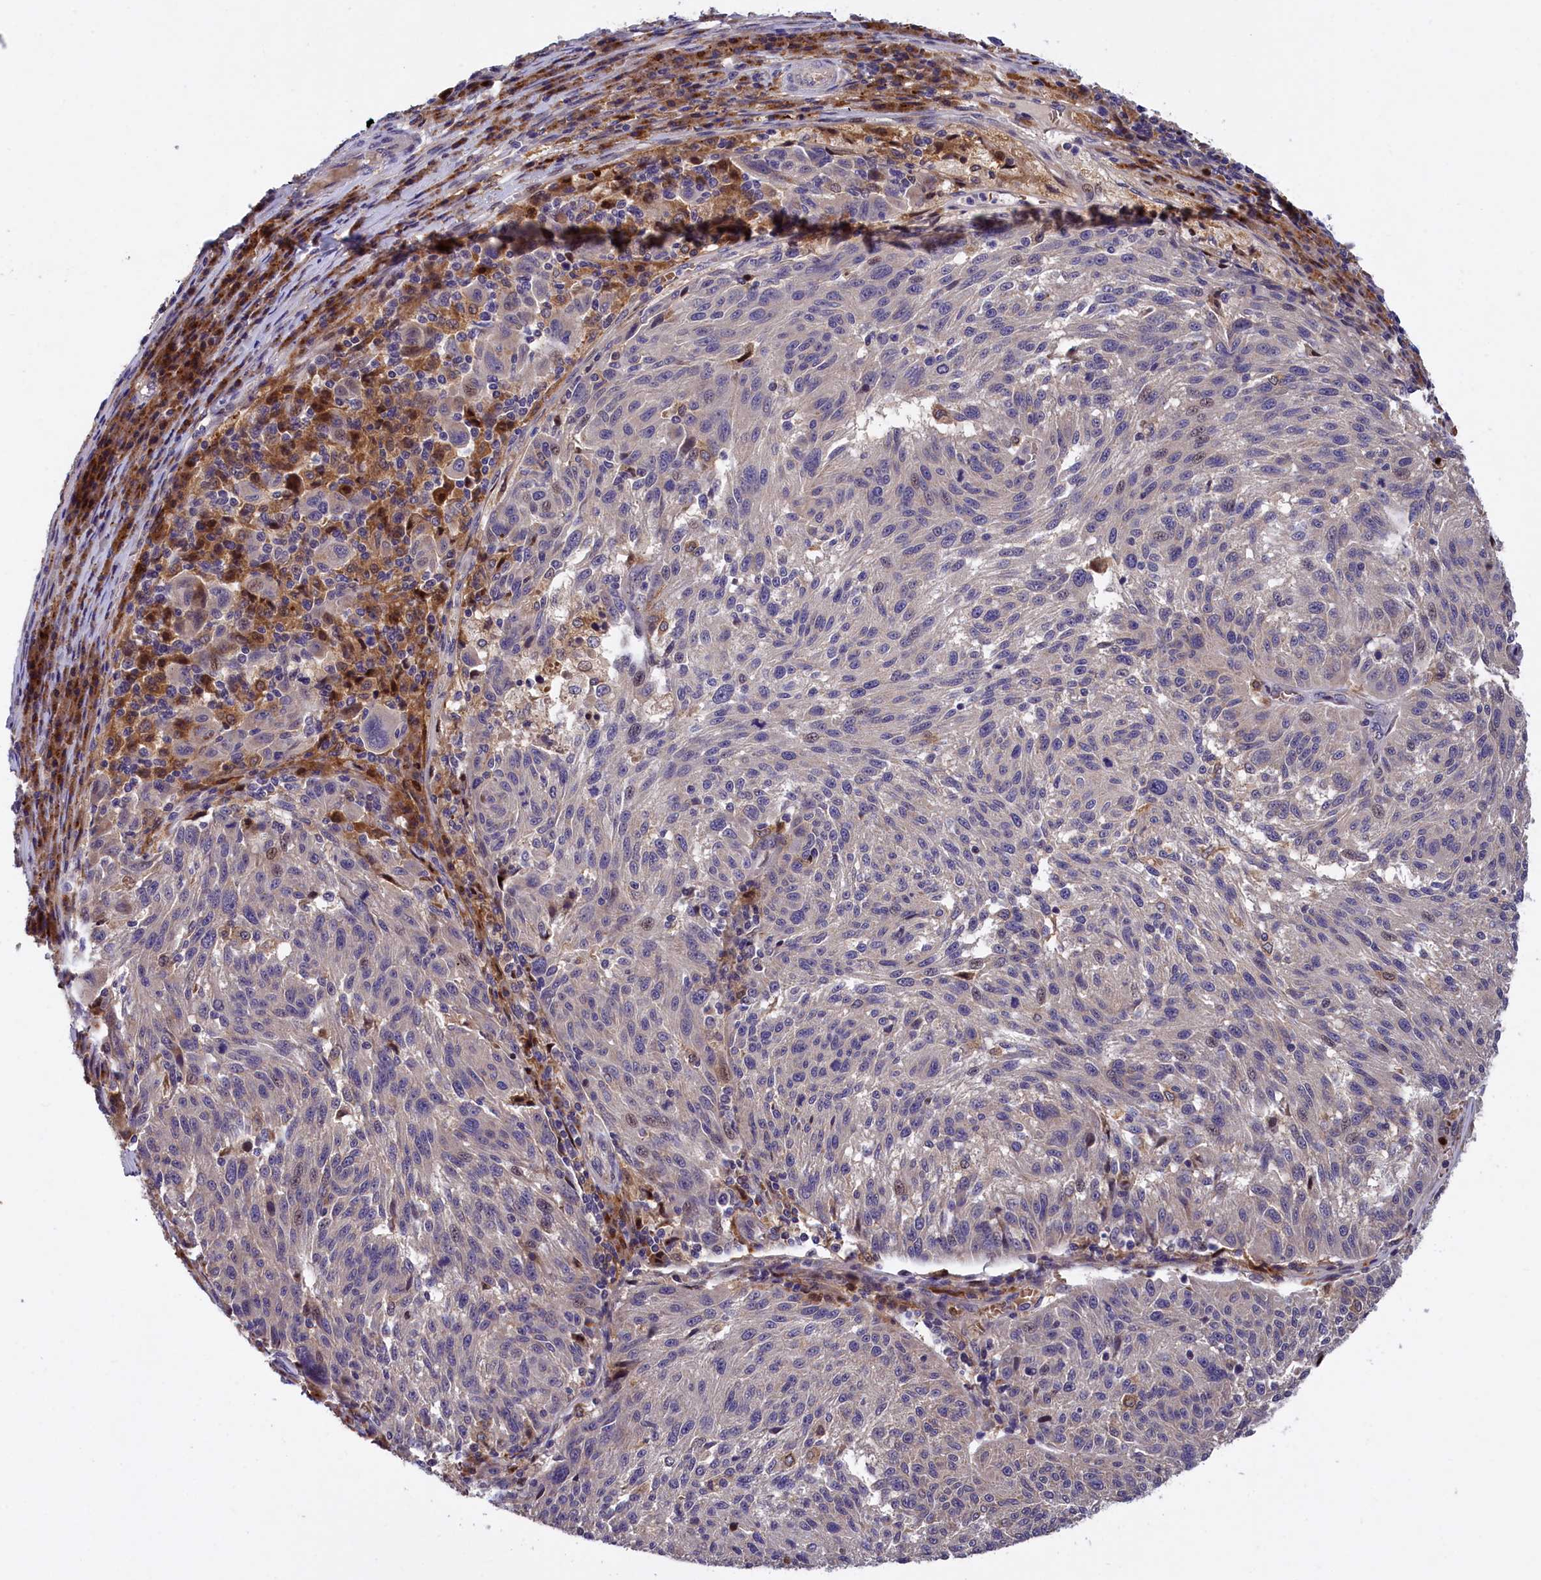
{"staining": {"intensity": "negative", "quantity": "none", "location": "none"}, "tissue": "melanoma", "cell_type": "Tumor cells", "image_type": "cancer", "snomed": [{"axis": "morphology", "description": "Malignant melanoma, NOS"}, {"axis": "topography", "description": "Skin"}], "caption": "Protein analysis of malignant melanoma reveals no significant staining in tumor cells.", "gene": "NAIP", "patient": {"sex": "male", "age": 53}}